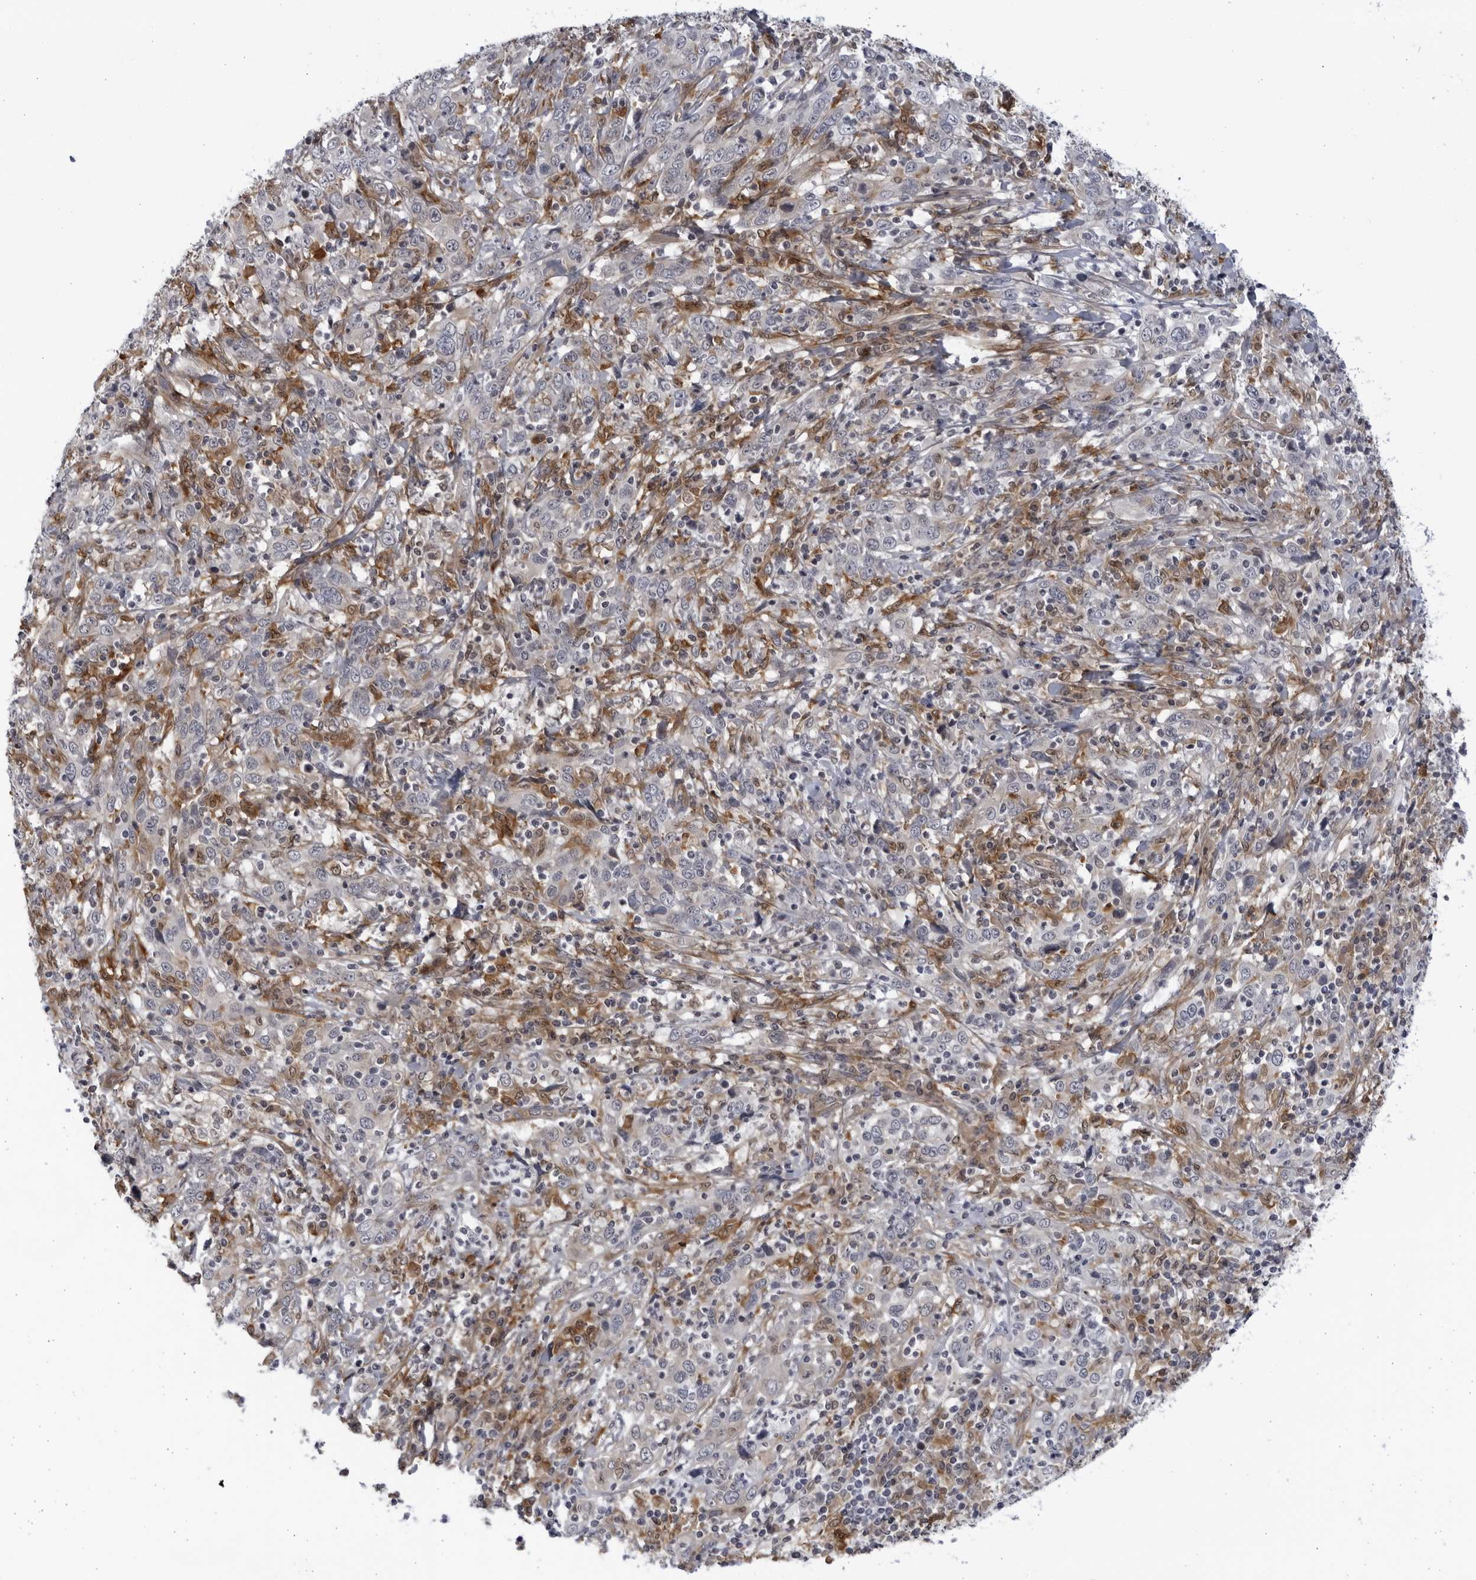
{"staining": {"intensity": "negative", "quantity": "none", "location": "none"}, "tissue": "cervical cancer", "cell_type": "Tumor cells", "image_type": "cancer", "snomed": [{"axis": "morphology", "description": "Squamous cell carcinoma, NOS"}, {"axis": "topography", "description": "Cervix"}], "caption": "High power microscopy image of an IHC image of squamous cell carcinoma (cervical), revealing no significant expression in tumor cells. Nuclei are stained in blue.", "gene": "BMP2K", "patient": {"sex": "female", "age": 46}}